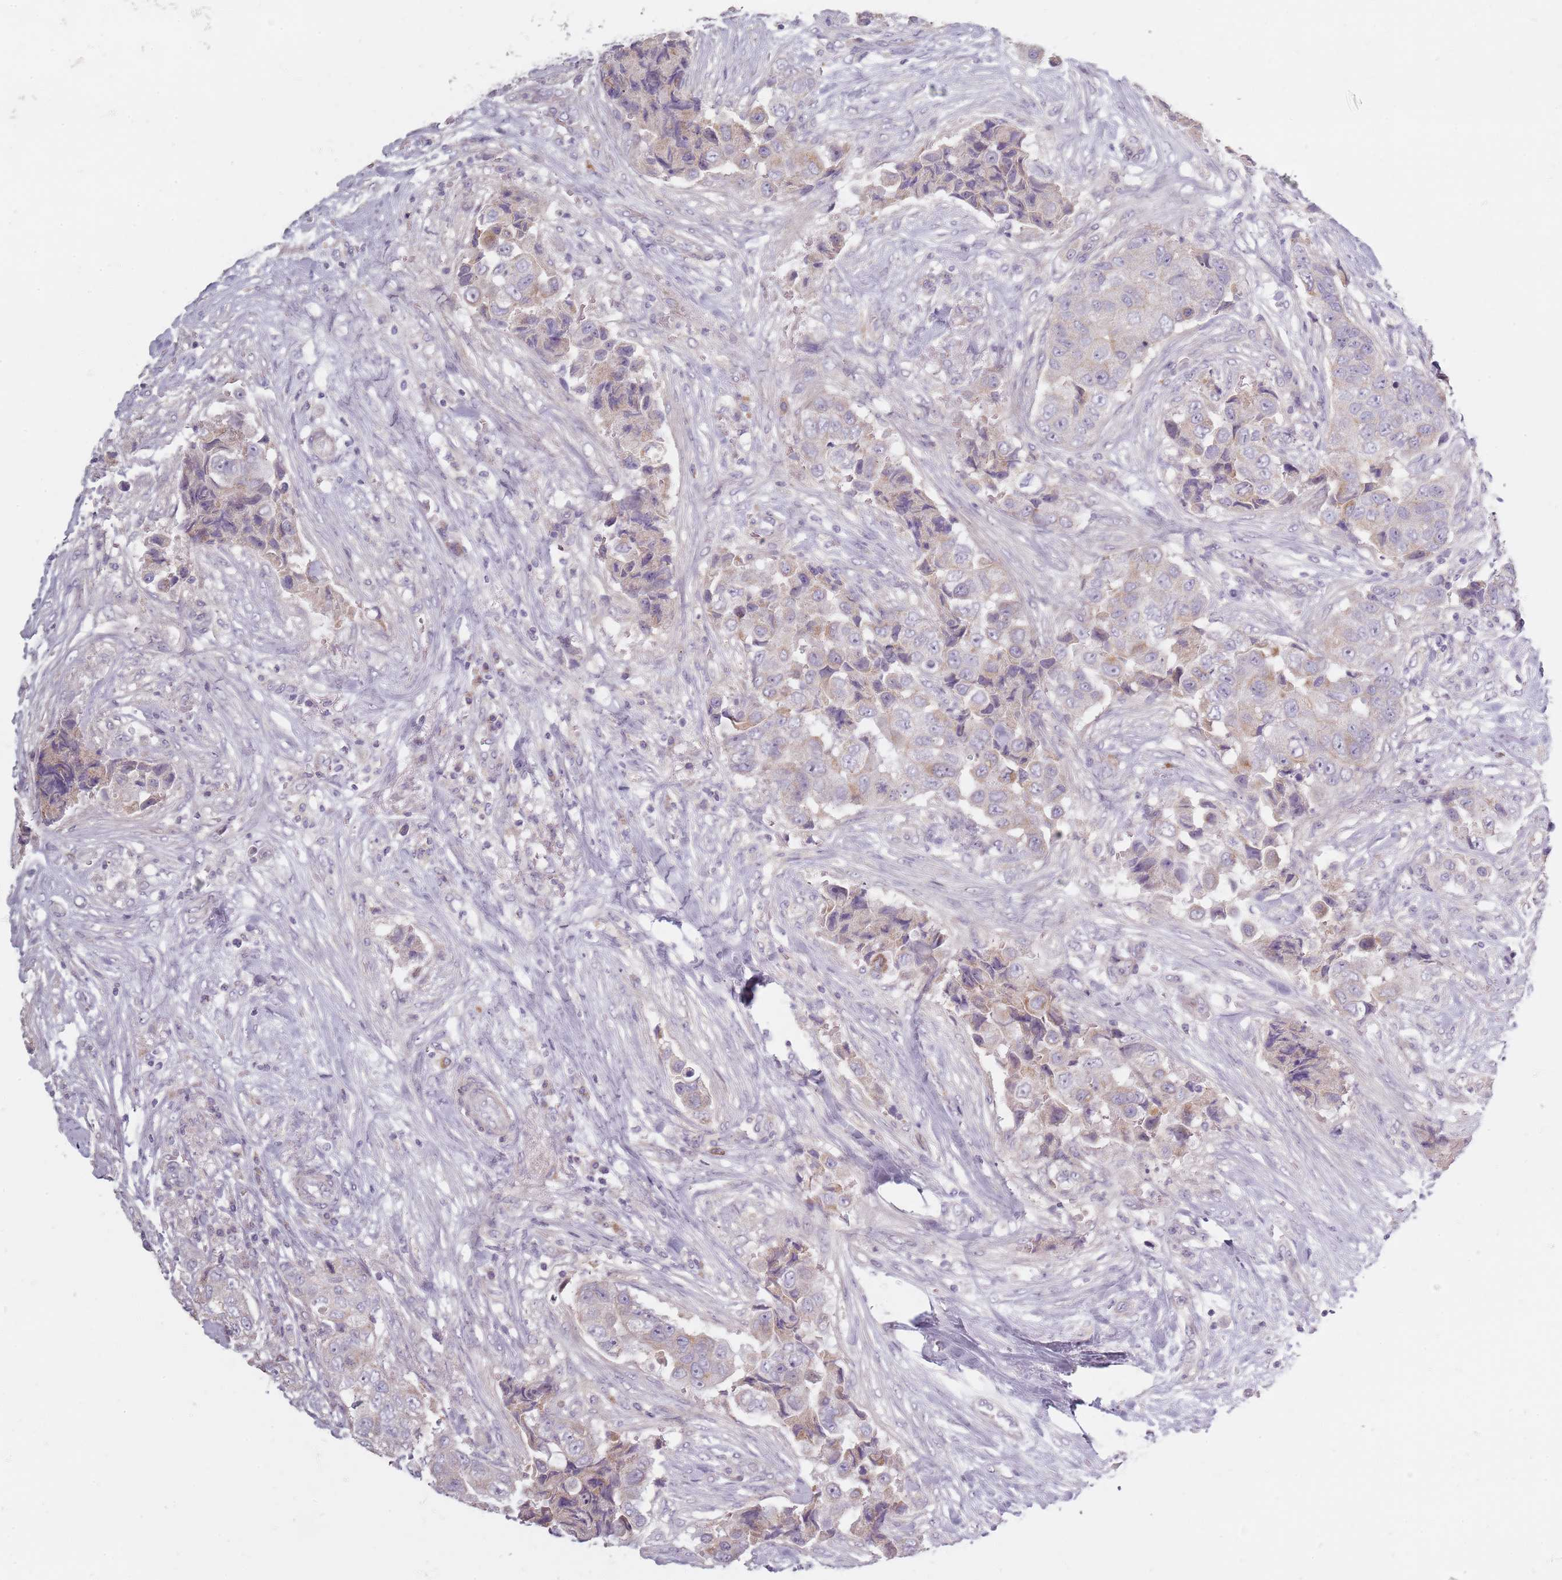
{"staining": {"intensity": "weak", "quantity": "<25%", "location": "cytoplasmic/membranous"}, "tissue": "breast cancer", "cell_type": "Tumor cells", "image_type": "cancer", "snomed": [{"axis": "morphology", "description": "Normal tissue, NOS"}, {"axis": "morphology", "description": "Duct carcinoma"}, {"axis": "topography", "description": "Breast"}], "caption": "High power microscopy photomicrograph of an IHC photomicrograph of breast cancer, revealing no significant positivity in tumor cells.", "gene": "SYNGR3", "patient": {"sex": "female", "age": 62}}